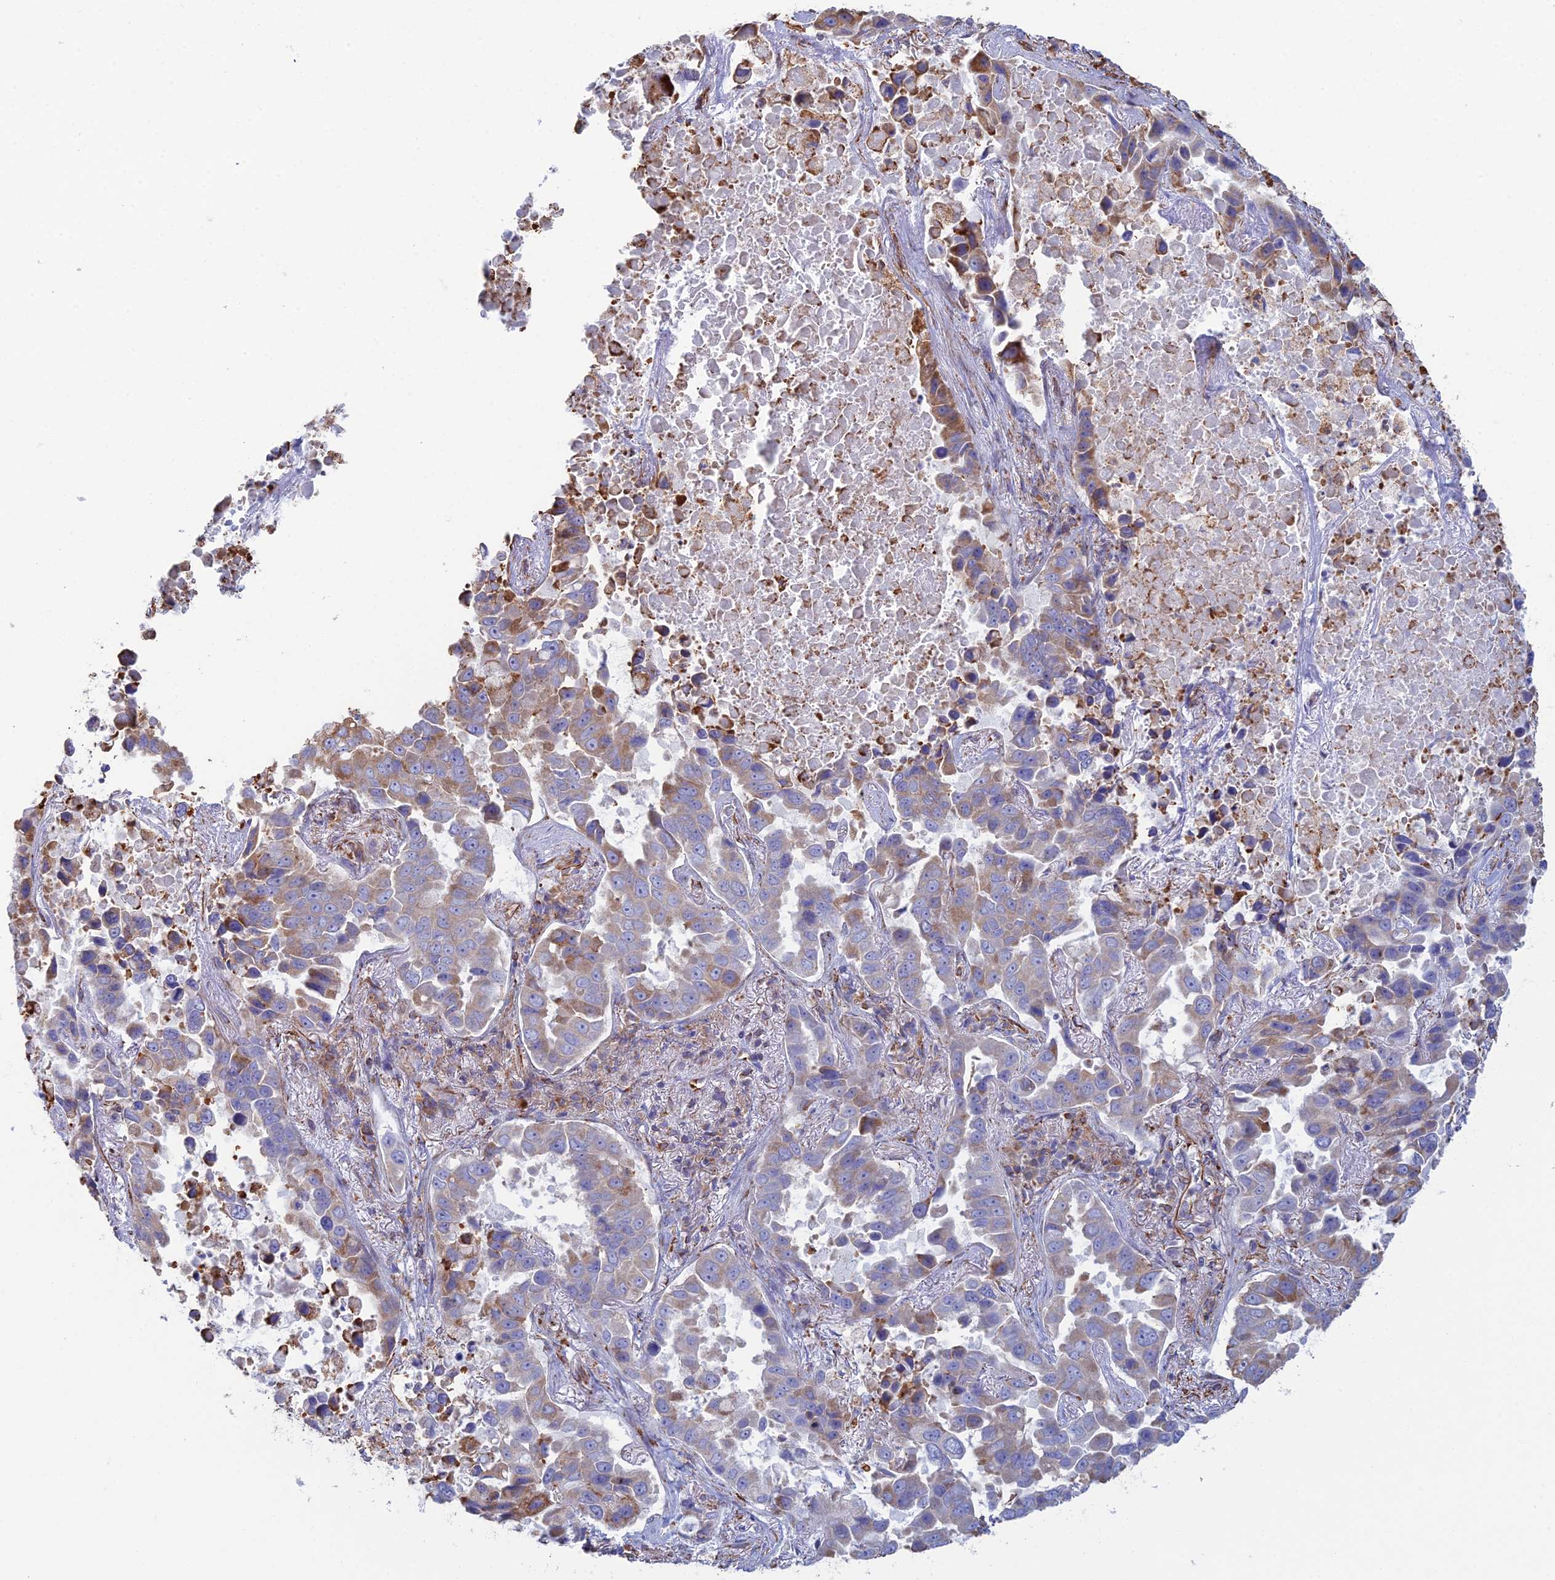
{"staining": {"intensity": "moderate", "quantity": "<25%", "location": "cytoplasmic/membranous"}, "tissue": "lung cancer", "cell_type": "Tumor cells", "image_type": "cancer", "snomed": [{"axis": "morphology", "description": "Adenocarcinoma, NOS"}, {"axis": "topography", "description": "Lung"}], "caption": "Lung cancer (adenocarcinoma) tissue demonstrates moderate cytoplasmic/membranous expression in about <25% of tumor cells, visualized by immunohistochemistry. The protein of interest is shown in brown color, while the nuclei are stained blue.", "gene": "CLVS2", "patient": {"sex": "male", "age": 64}}